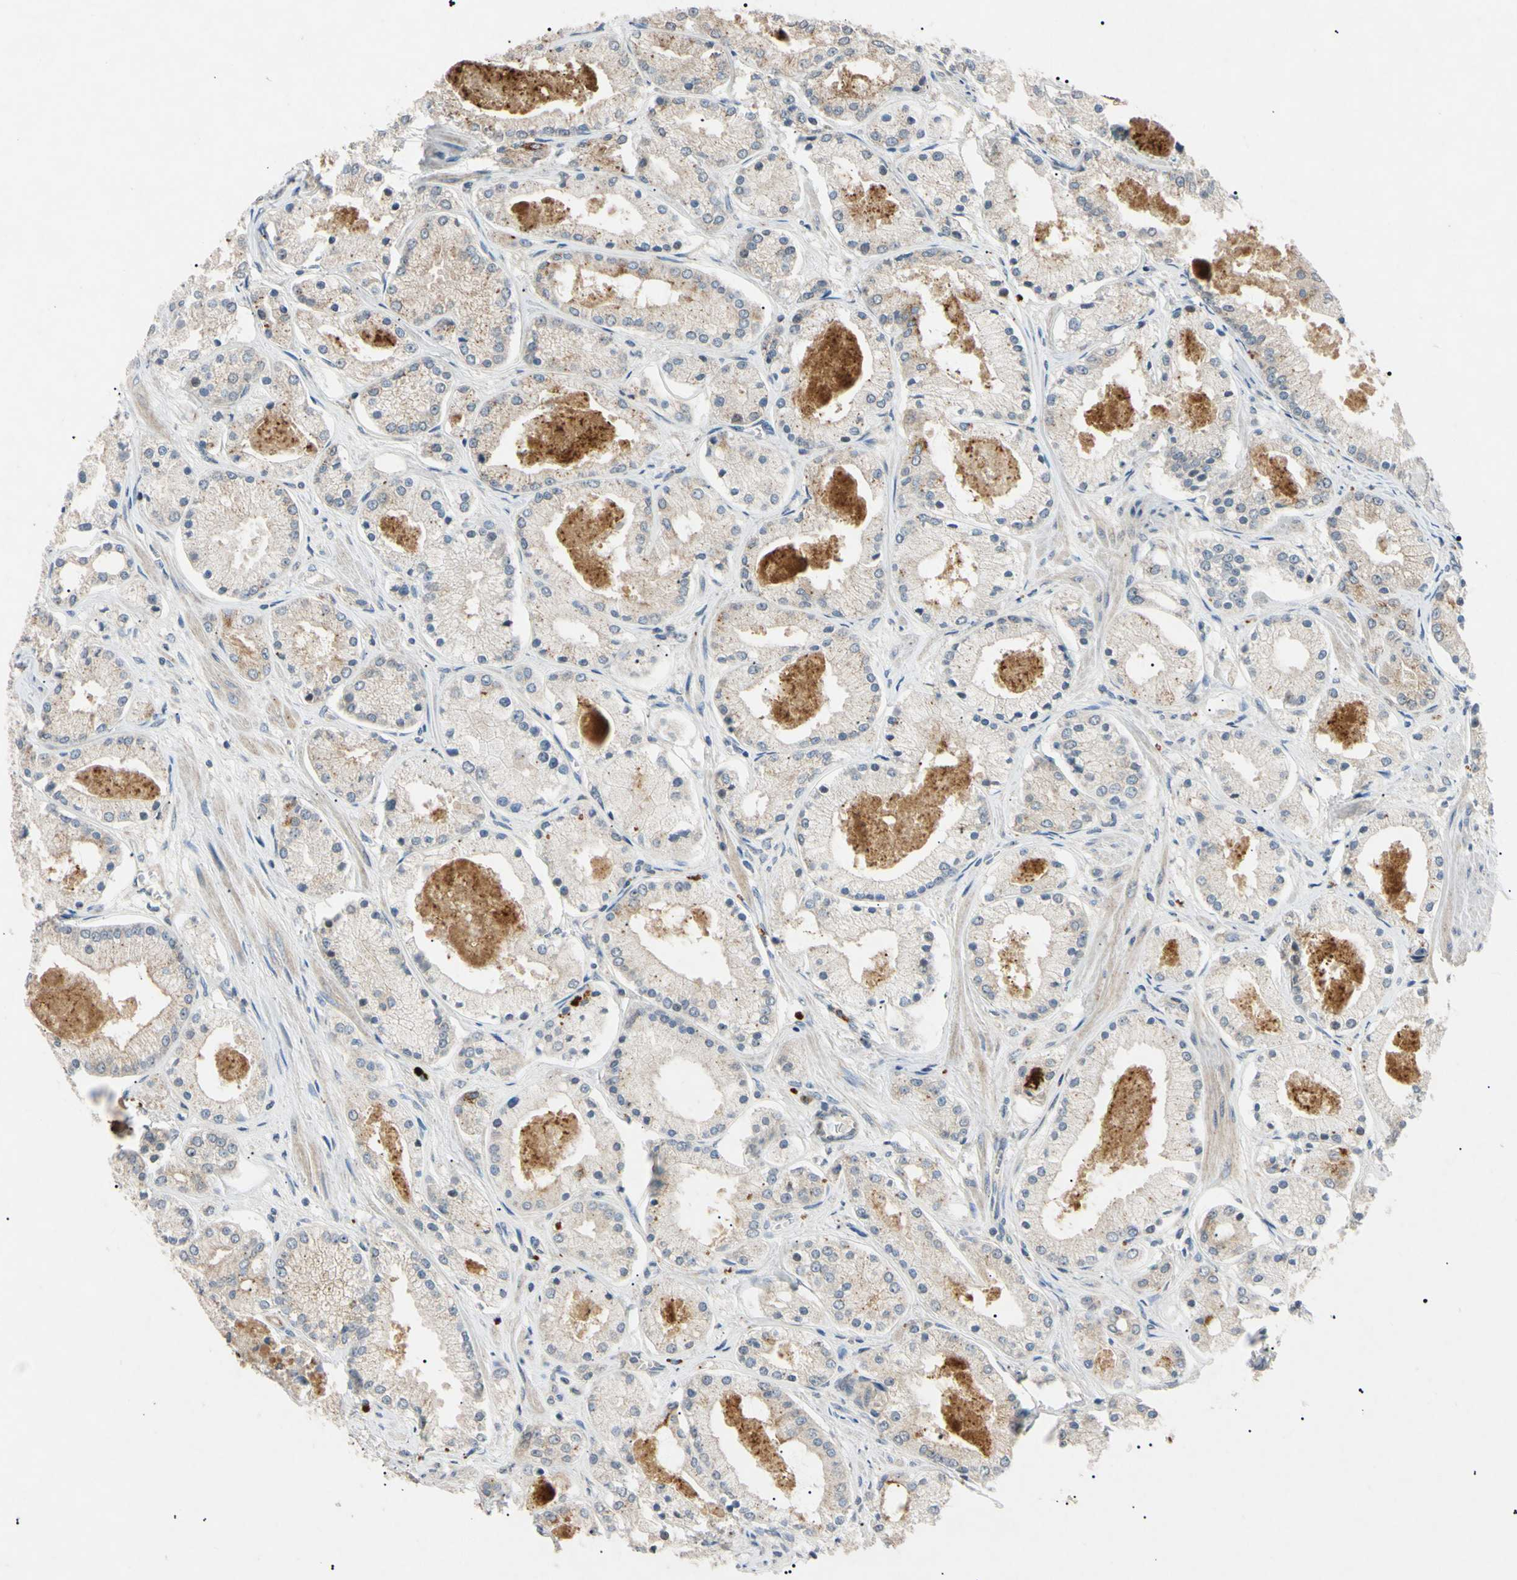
{"staining": {"intensity": "negative", "quantity": "none", "location": "none"}, "tissue": "prostate cancer", "cell_type": "Tumor cells", "image_type": "cancer", "snomed": [{"axis": "morphology", "description": "Adenocarcinoma, High grade"}, {"axis": "topography", "description": "Prostate"}], "caption": "This is an IHC histopathology image of prostate cancer. There is no positivity in tumor cells.", "gene": "TUBB4A", "patient": {"sex": "male", "age": 66}}